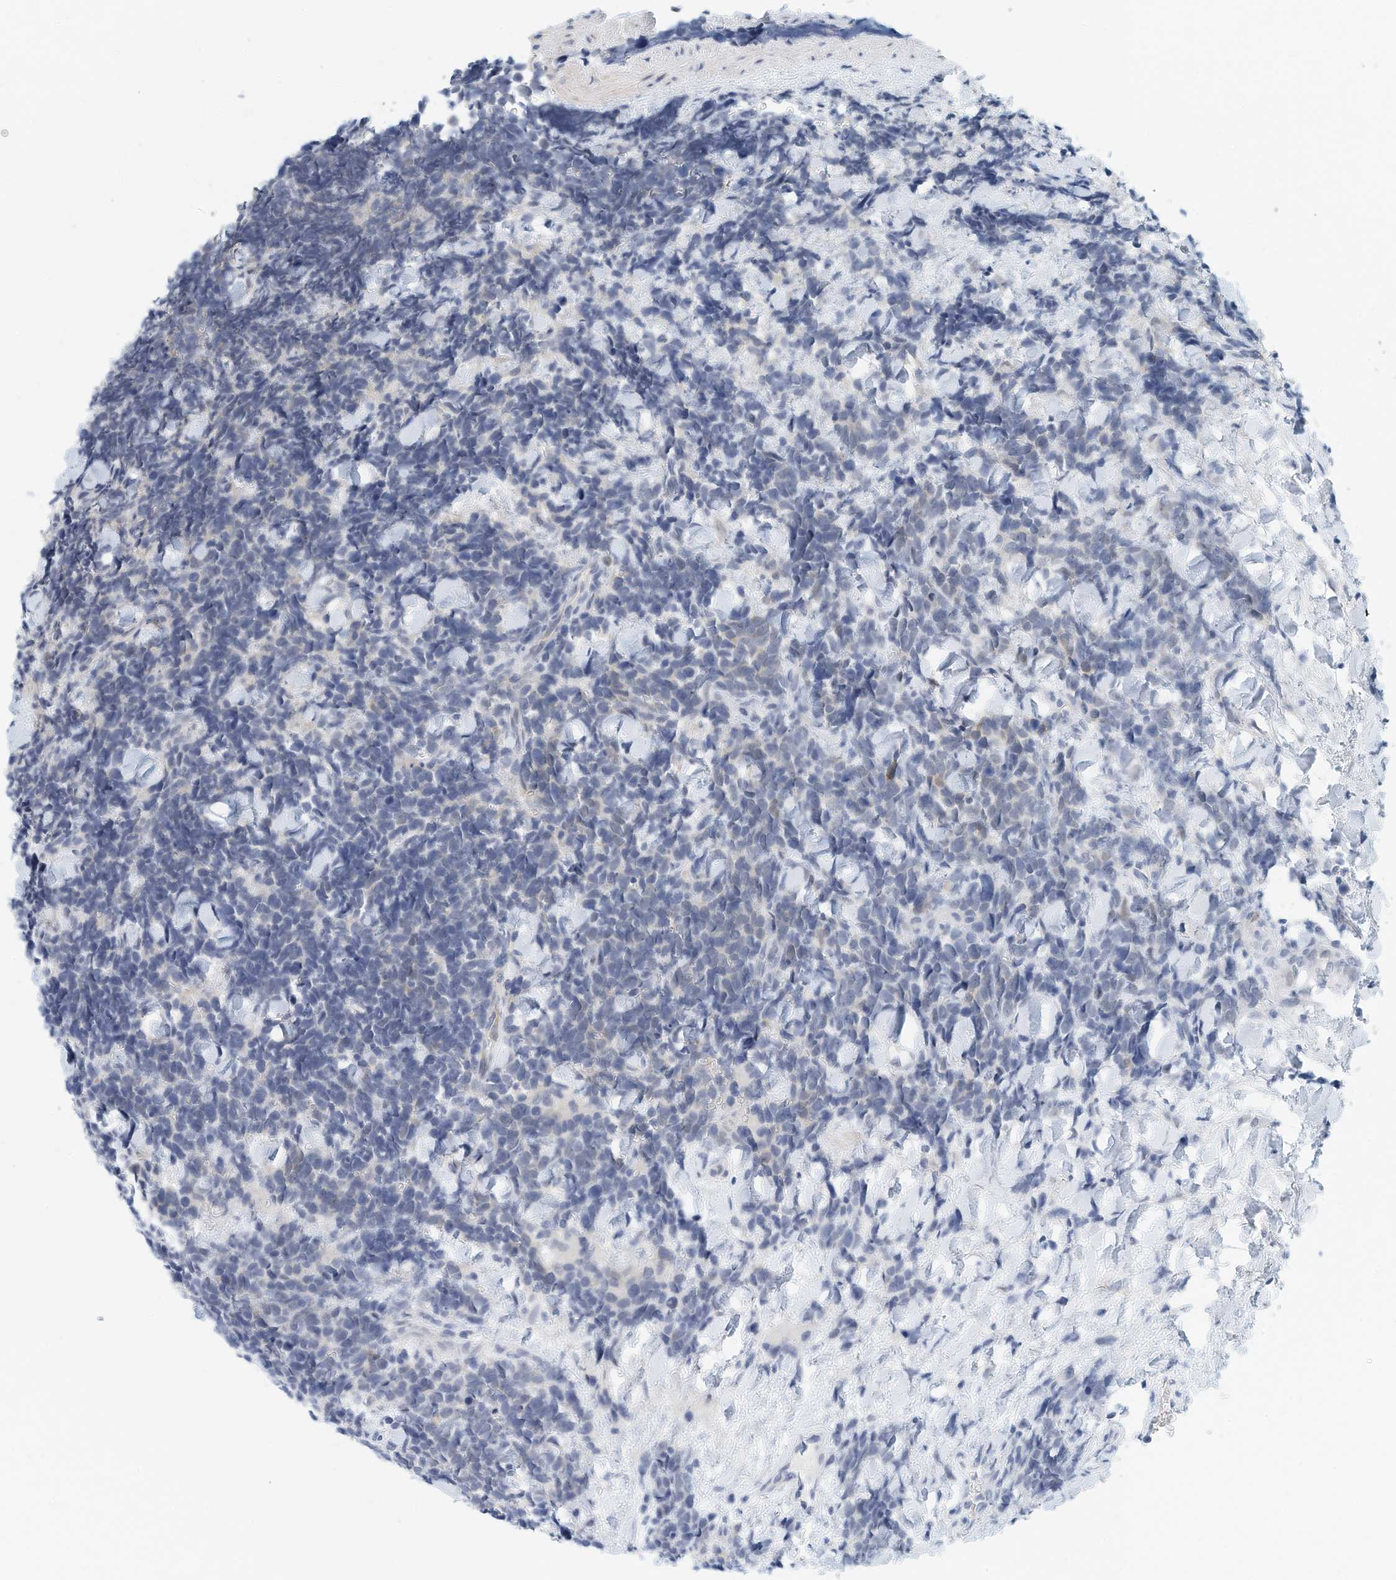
{"staining": {"intensity": "negative", "quantity": "none", "location": "none"}, "tissue": "urothelial cancer", "cell_type": "Tumor cells", "image_type": "cancer", "snomed": [{"axis": "morphology", "description": "Urothelial carcinoma, High grade"}, {"axis": "topography", "description": "Urinary bladder"}], "caption": "Image shows no protein staining in tumor cells of high-grade urothelial carcinoma tissue.", "gene": "ARHGAP28", "patient": {"sex": "female", "age": 82}}